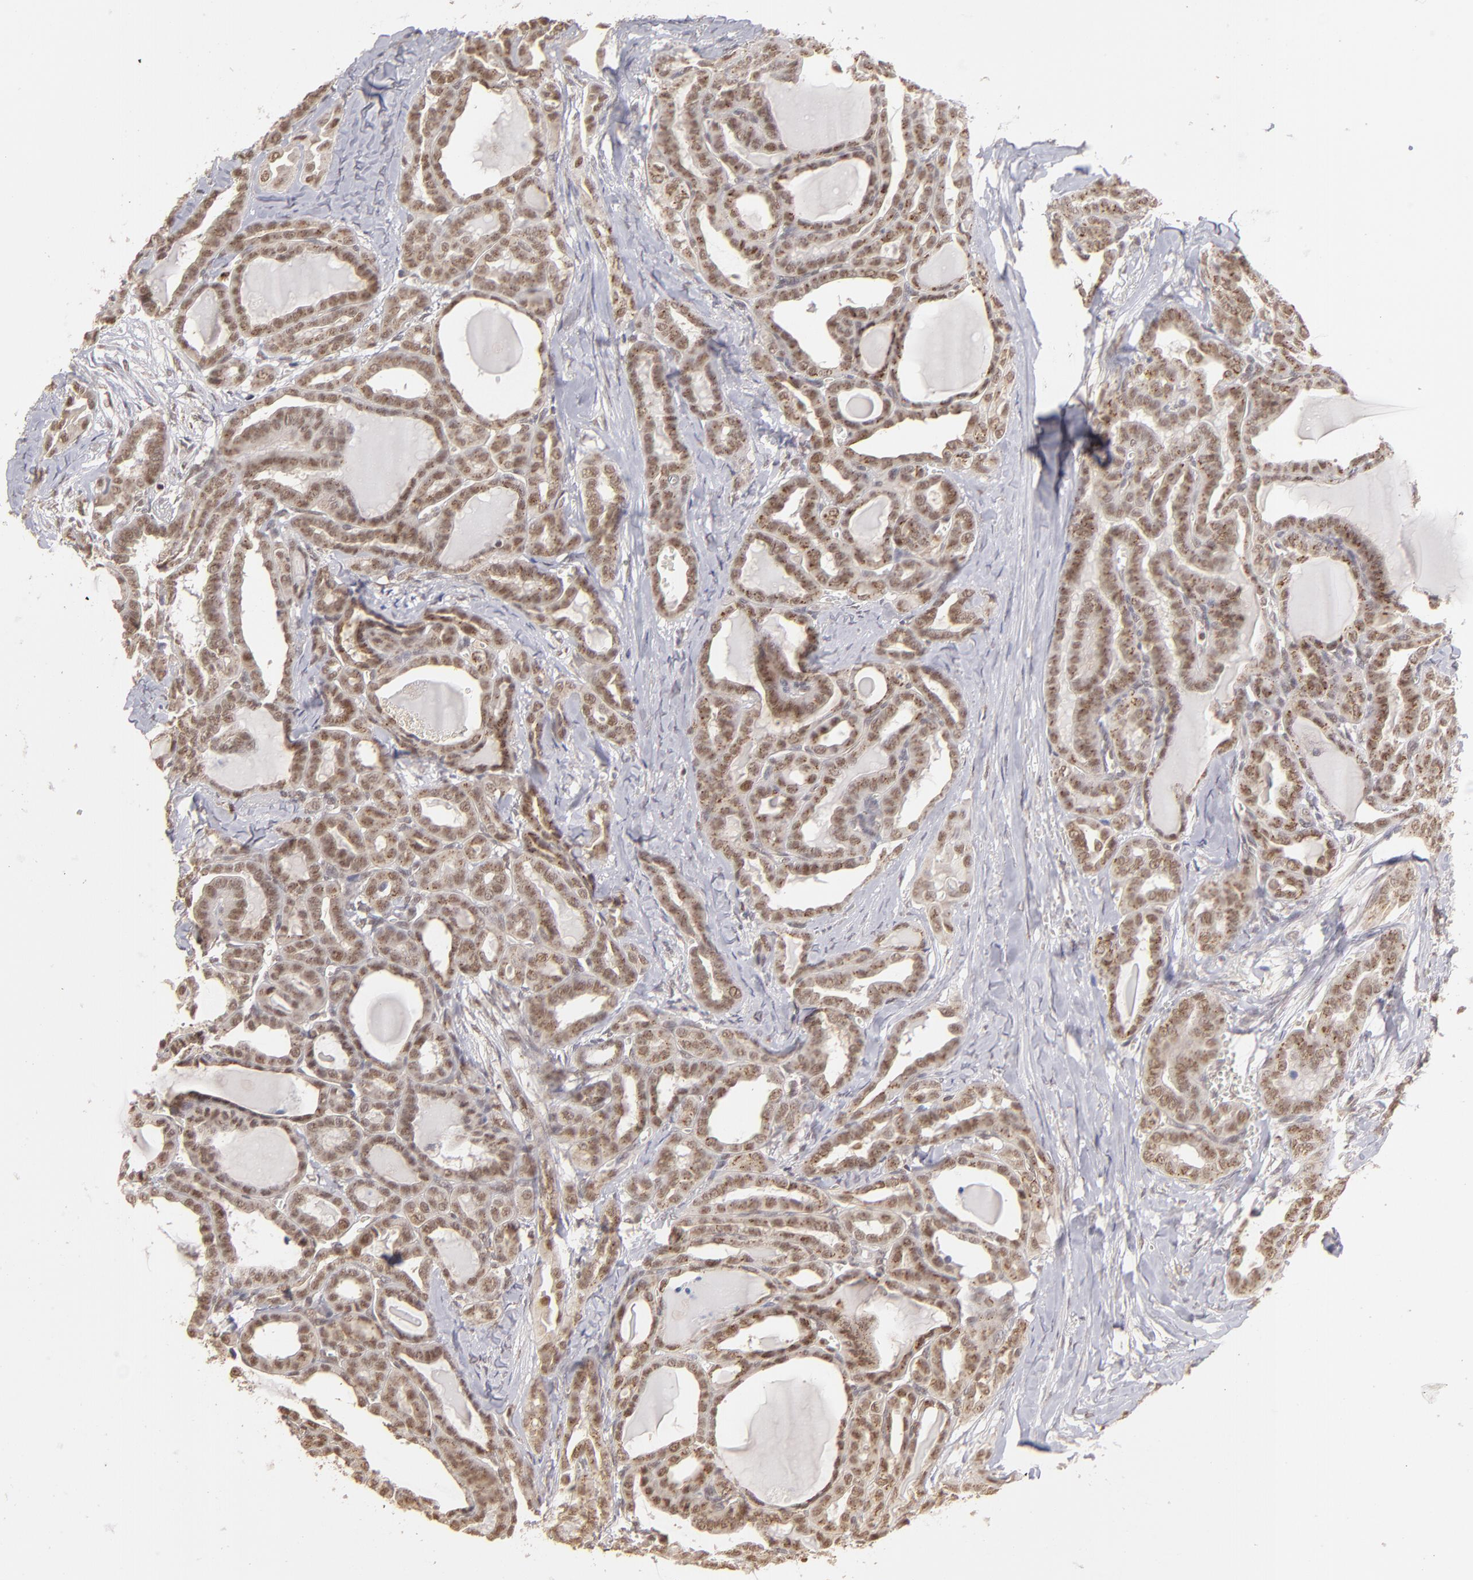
{"staining": {"intensity": "moderate", "quantity": ">75%", "location": "nuclear"}, "tissue": "thyroid cancer", "cell_type": "Tumor cells", "image_type": "cancer", "snomed": [{"axis": "morphology", "description": "Carcinoma, NOS"}, {"axis": "topography", "description": "Thyroid gland"}], "caption": "A brown stain highlights moderate nuclear staining of a protein in human thyroid cancer tumor cells.", "gene": "NFE2", "patient": {"sex": "female", "age": 91}}